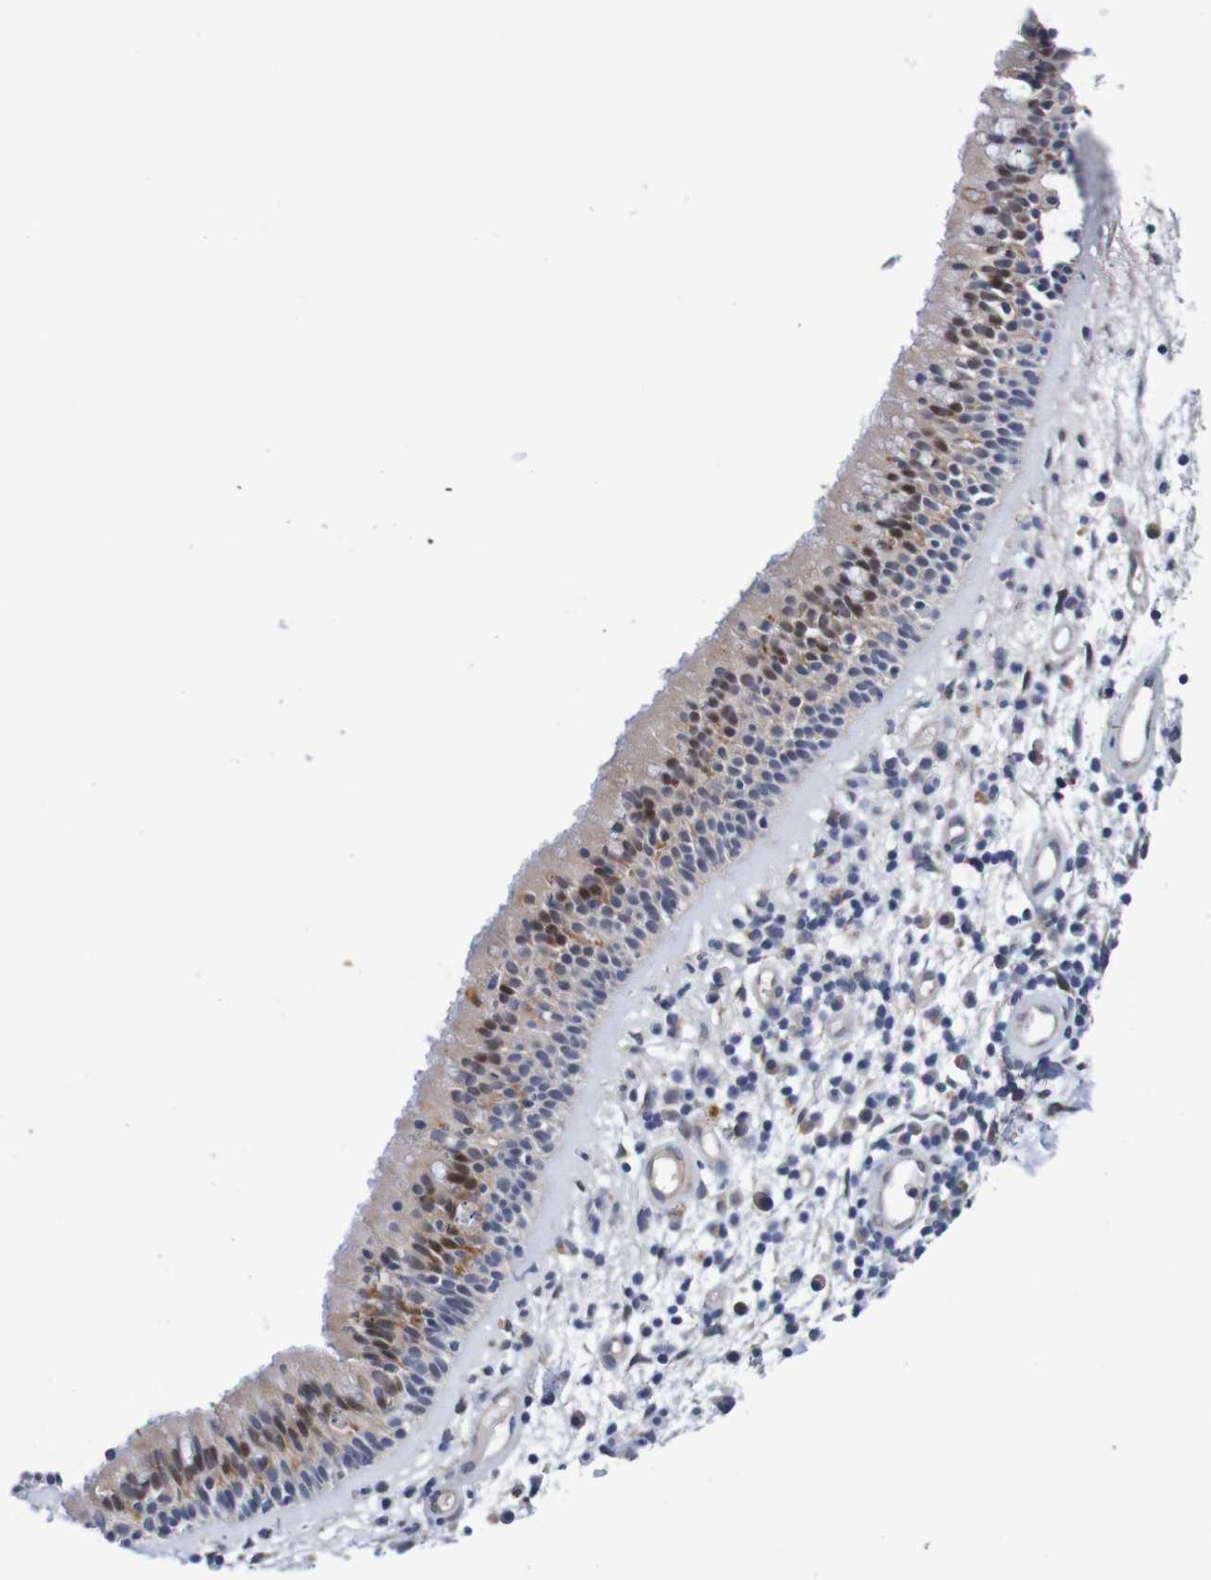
{"staining": {"intensity": "moderate", "quantity": "25%-75%", "location": "nuclear"}, "tissue": "nasopharynx", "cell_type": "Respiratory epithelial cells", "image_type": "normal", "snomed": [{"axis": "morphology", "description": "Normal tissue, NOS"}, {"axis": "morphology", "description": "Inflammation, NOS"}, {"axis": "topography", "description": "Nasopharynx"}], "caption": "Human nasopharynx stained for a protein (brown) demonstrates moderate nuclear positive positivity in about 25%-75% of respiratory epithelial cells.", "gene": "CPED1", "patient": {"sex": "male", "age": 48}}